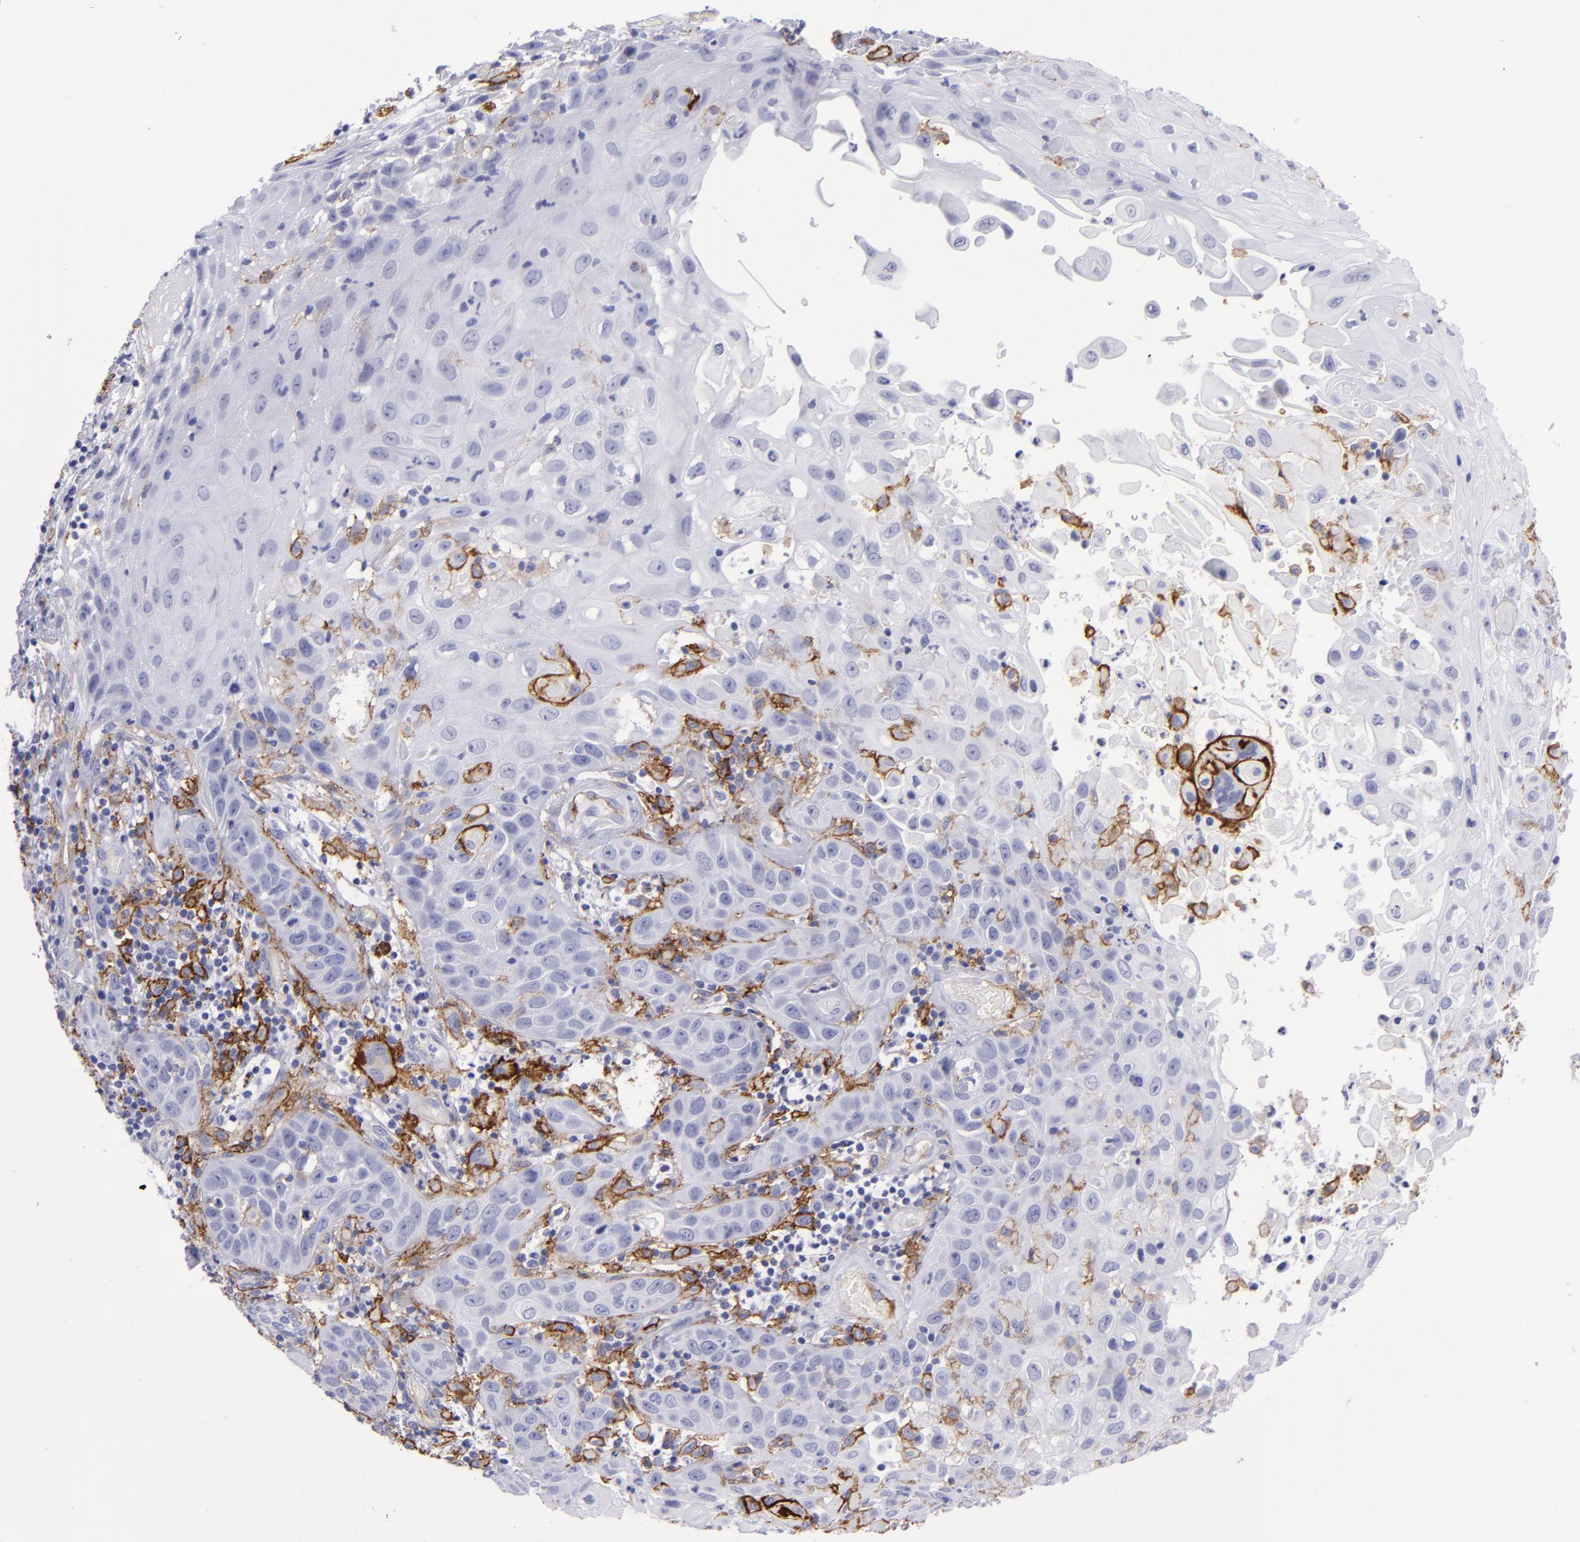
{"staining": {"intensity": "negative", "quantity": "none", "location": "none"}, "tissue": "skin cancer", "cell_type": "Tumor cells", "image_type": "cancer", "snomed": [{"axis": "morphology", "description": "Squamous cell carcinoma, NOS"}, {"axis": "topography", "description": "Skin"}], "caption": "Skin squamous cell carcinoma stained for a protein using immunohistochemistry demonstrates no expression tumor cells.", "gene": "ACE", "patient": {"sex": "male", "age": 84}}